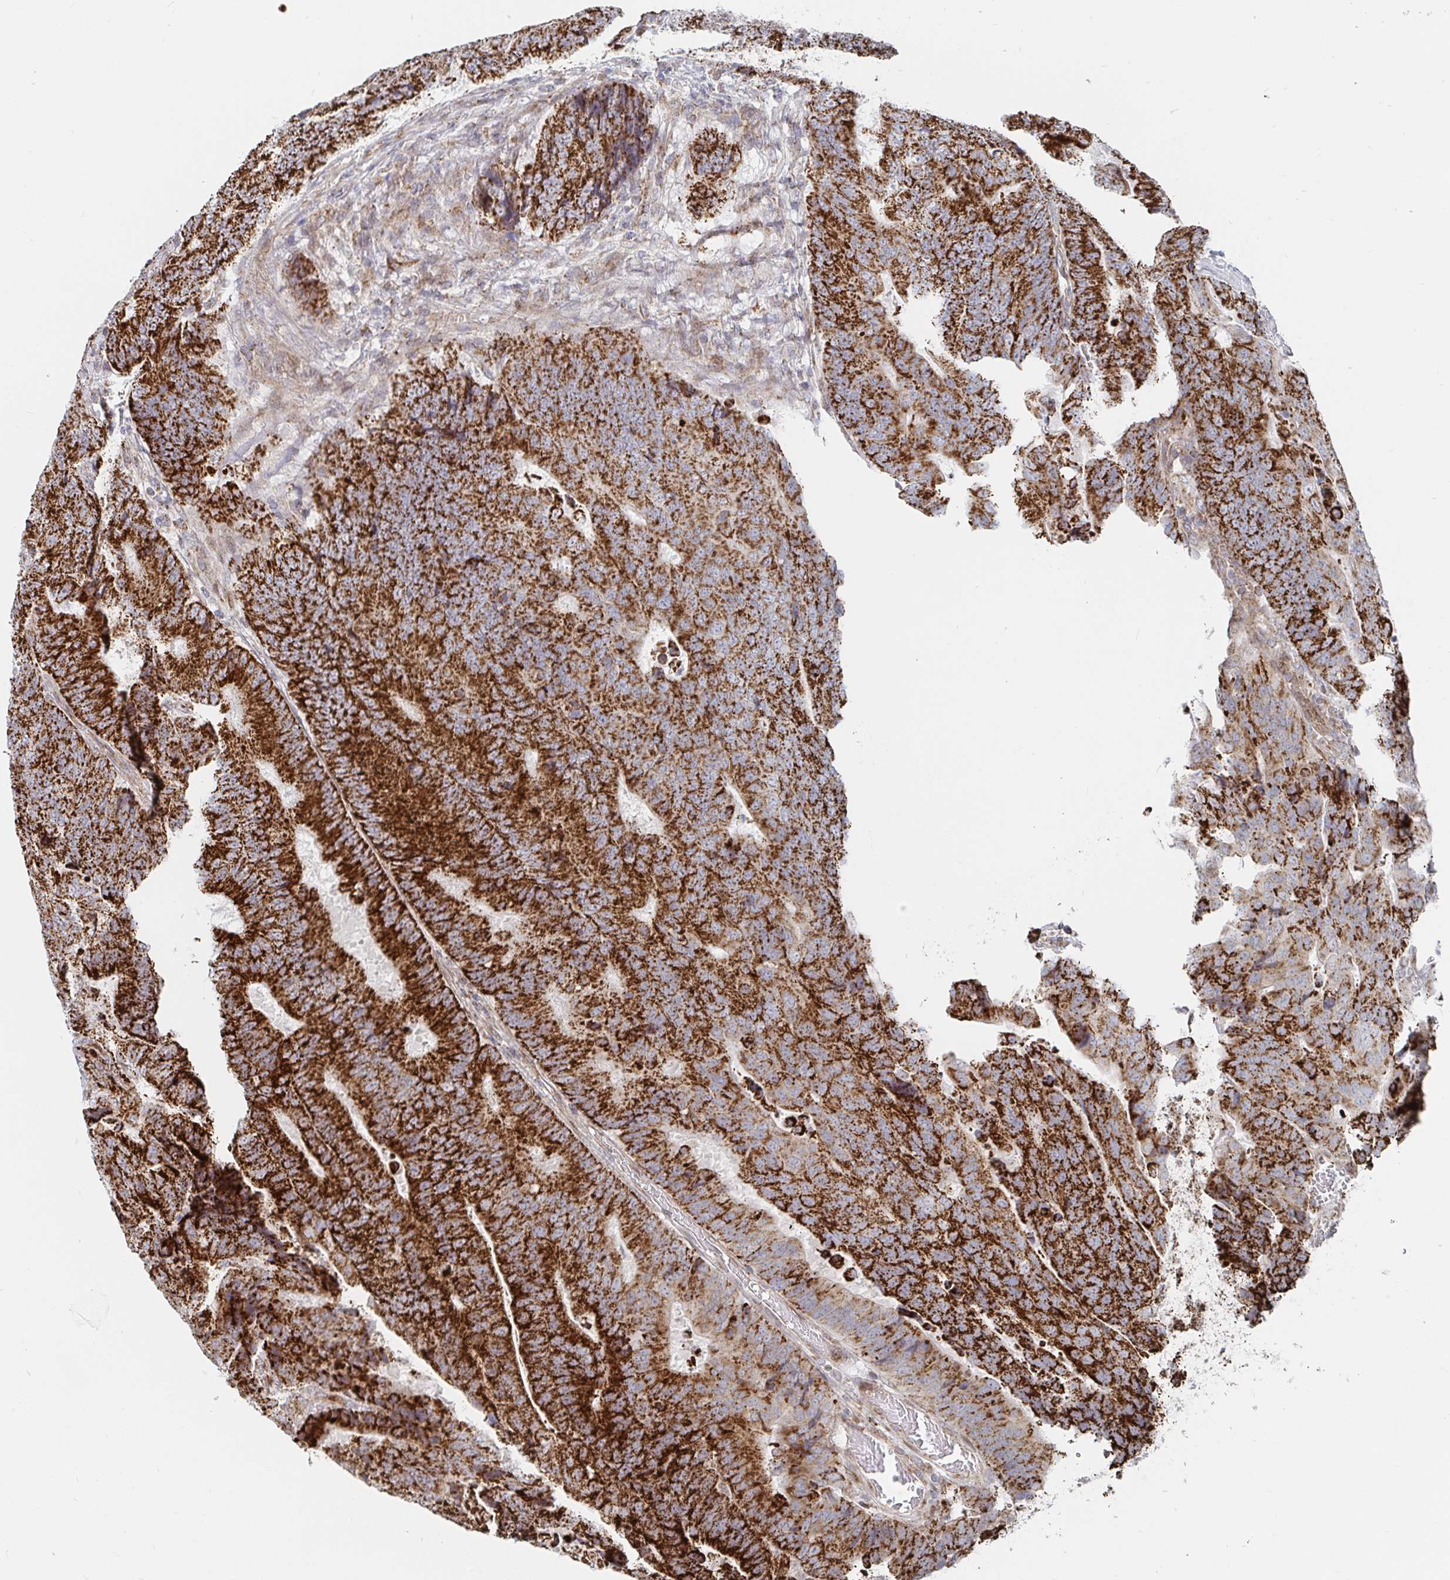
{"staining": {"intensity": "strong", "quantity": ">75%", "location": "cytoplasmic/membranous"}, "tissue": "colorectal cancer", "cell_type": "Tumor cells", "image_type": "cancer", "snomed": [{"axis": "morphology", "description": "Adenocarcinoma, NOS"}, {"axis": "topography", "description": "Colon"}], "caption": "A brown stain labels strong cytoplasmic/membranous staining of a protein in human colorectal cancer (adenocarcinoma) tumor cells.", "gene": "STARD8", "patient": {"sex": "female", "age": 48}}